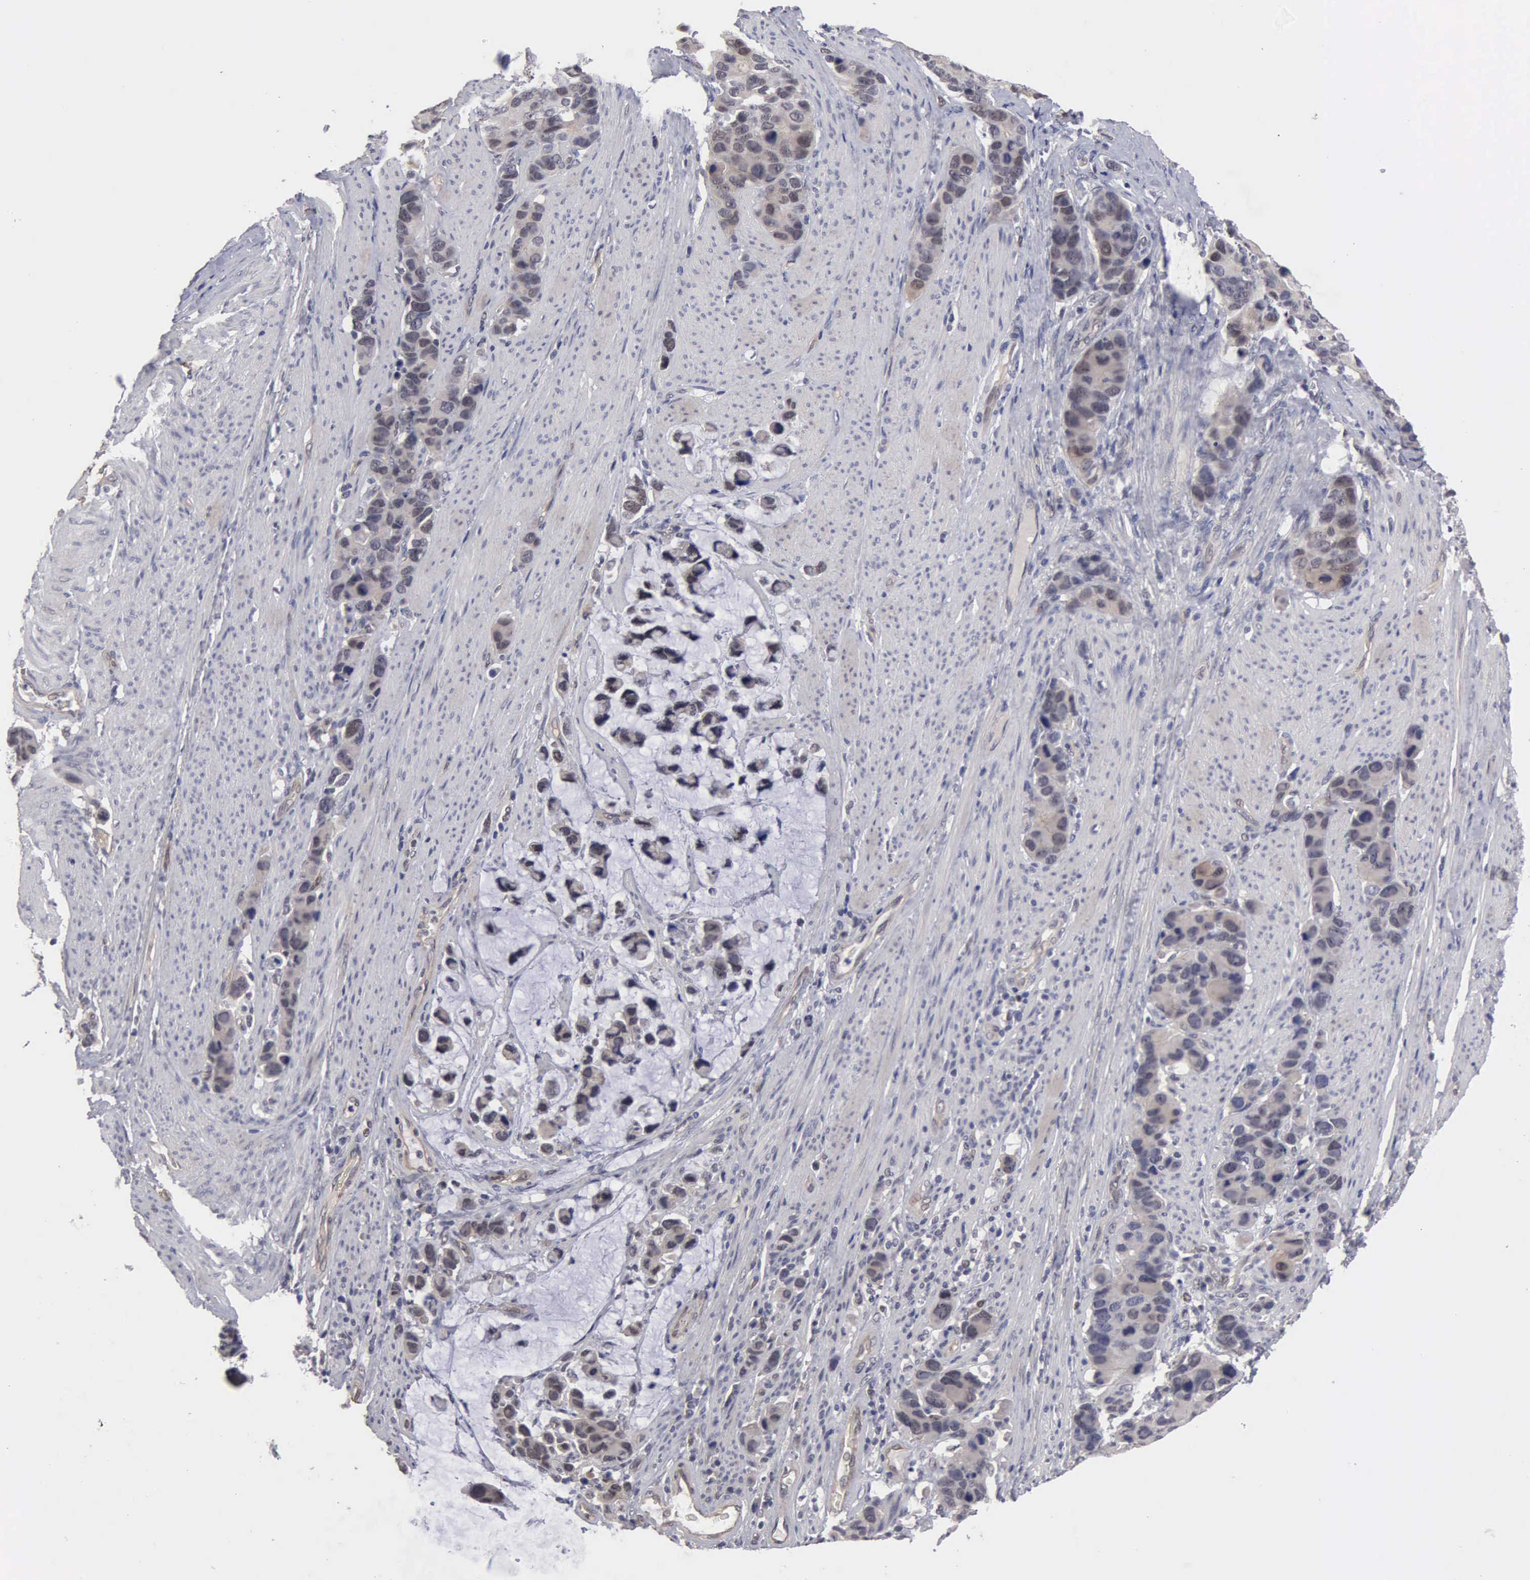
{"staining": {"intensity": "weak", "quantity": "<25%", "location": "cytoplasmic/membranous"}, "tissue": "stomach cancer", "cell_type": "Tumor cells", "image_type": "cancer", "snomed": [{"axis": "morphology", "description": "Adenocarcinoma, NOS"}, {"axis": "topography", "description": "Stomach, upper"}], "caption": "Immunohistochemical staining of human stomach adenocarcinoma demonstrates no significant staining in tumor cells.", "gene": "ZBTB33", "patient": {"sex": "male", "age": 71}}